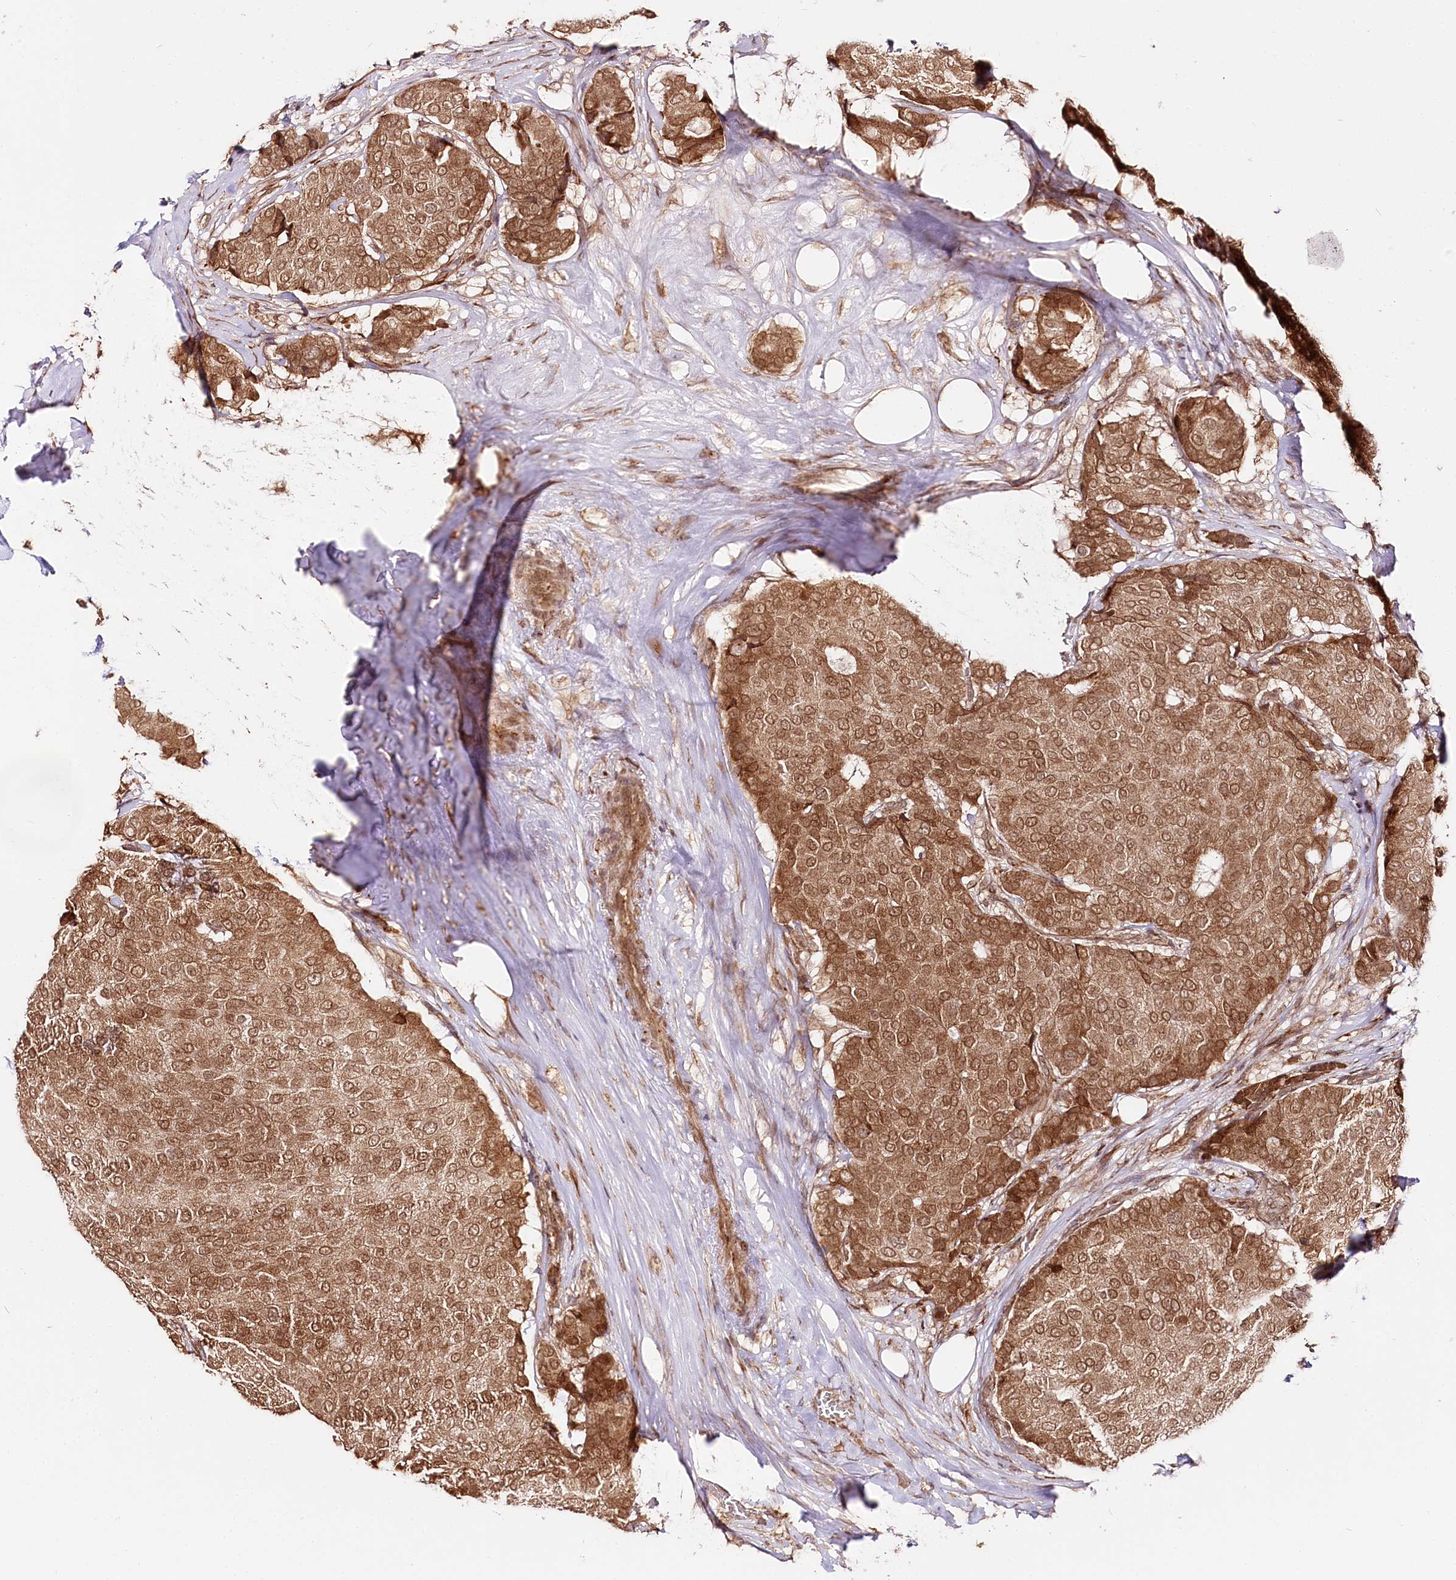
{"staining": {"intensity": "moderate", "quantity": ">75%", "location": "cytoplasmic/membranous,nuclear"}, "tissue": "breast cancer", "cell_type": "Tumor cells", "image_type": "cancer", "snomed": [{"axis": "morphology", "description": "Duct carcinoma"}, {"axis": "topography", "description": "Breast"}], "caption": "IHC (DAB) staining of human breast invasive ductal carcinoma demonstrates moderate cytoplasmic/membranous and nuclear protein expression in about >75% of tumor cells. Immunohistochemistry stains the protein in brown and the nuclei are stained blue.", "gene": "ENSG00000144785", "patient": {"sex": "female", "age": 75}}